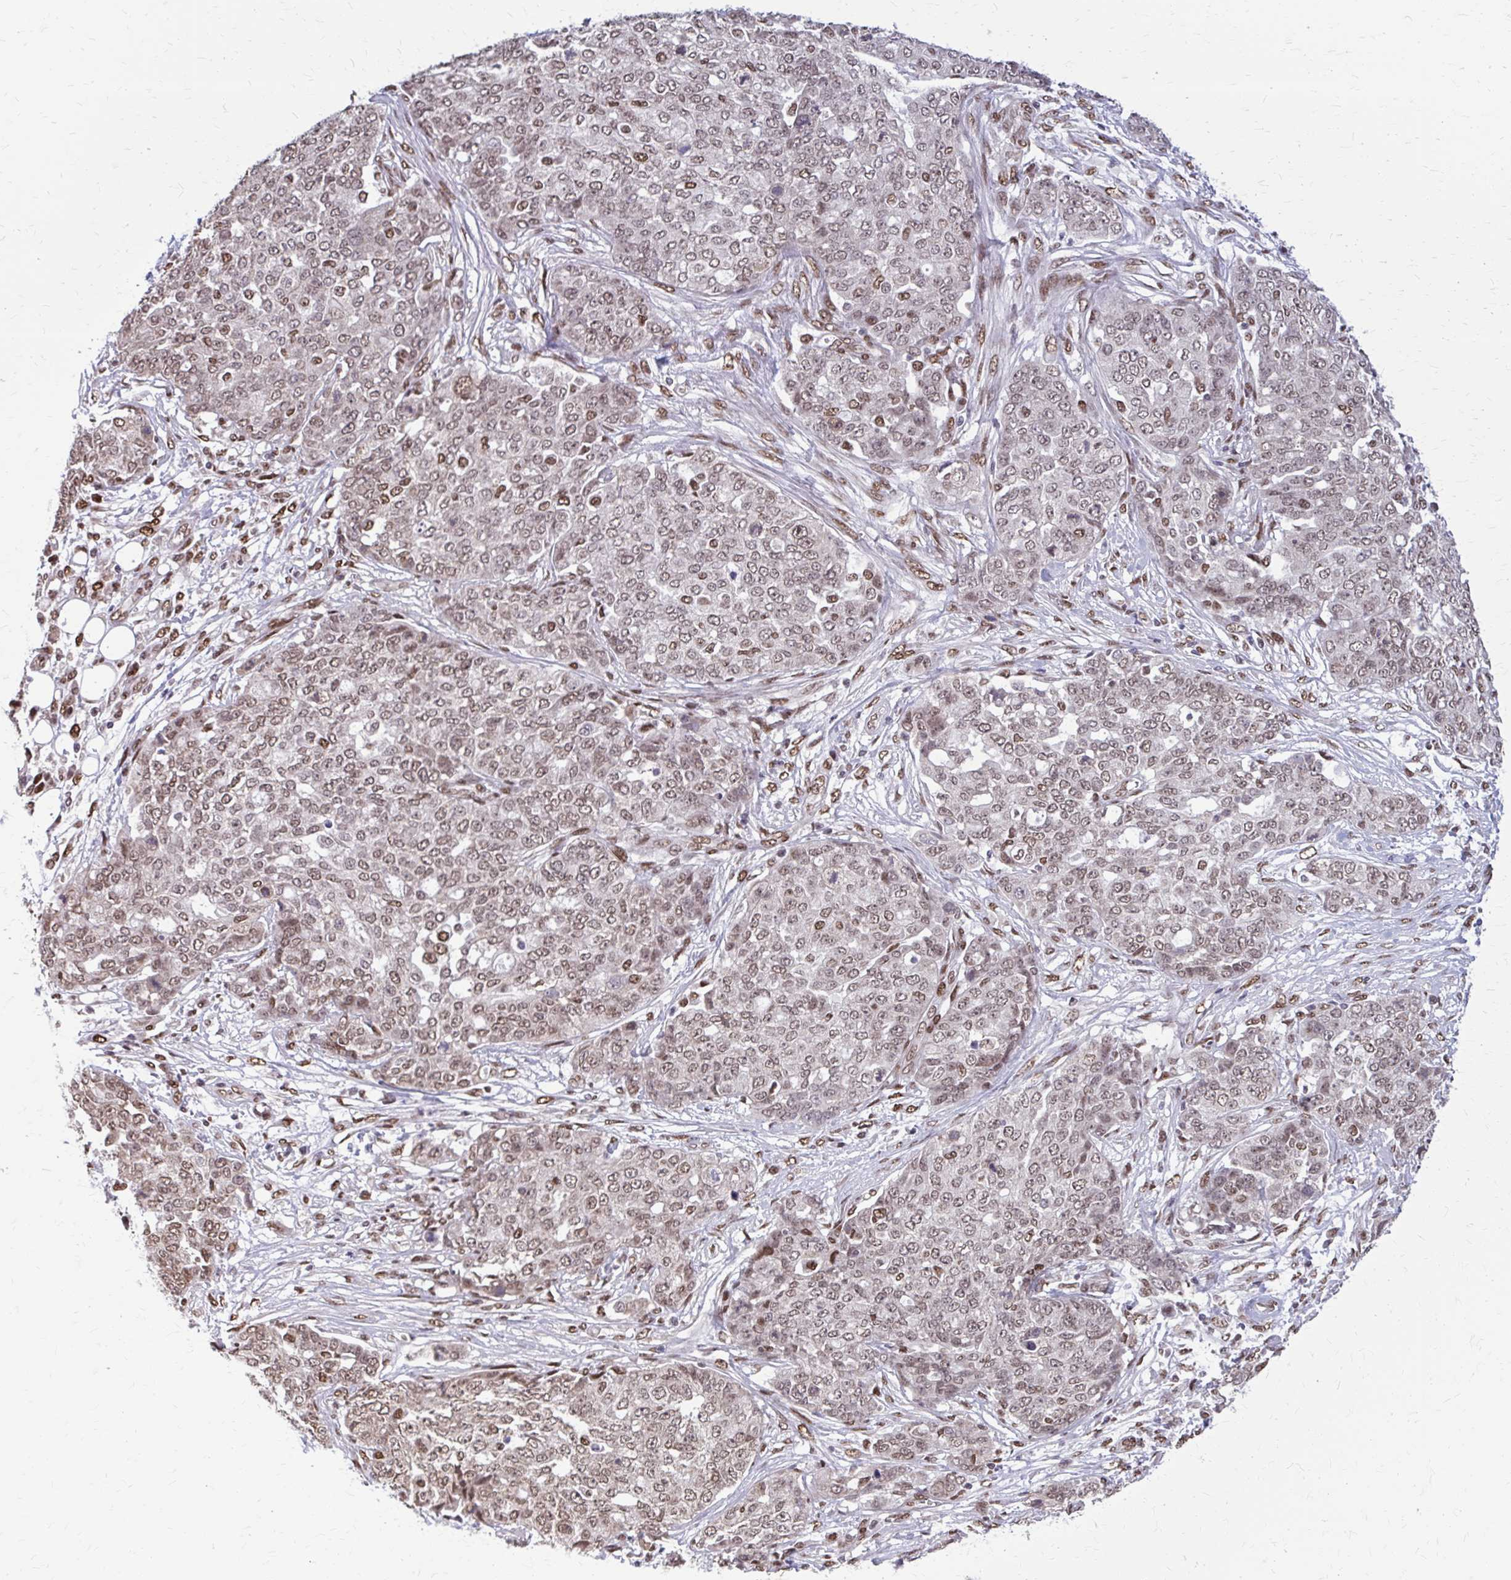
{"staining": {"intensity": "weak", "quantity": ">75%", "location": "nuclear"}, "tissue": "ovarian cancer", "cell_type": "Tumor cells", "image_type": "cancer", "snomed": [{"axis": "morphology", "description": "Cystadenocarcinoma, serous, NOS"}, {"axis": "topography", "description": "Soft tissue"}, {"axis": "topography", "description": "Ovary"}], "caption": "Immunohistochemical staining of human ovarian cancer displays low levels of weak nuclear expression in about >75% of tumor cells. Nuclei are stained in blue.", "gene": "TTF1", "patient": {"sex": "female", "age": 57}}